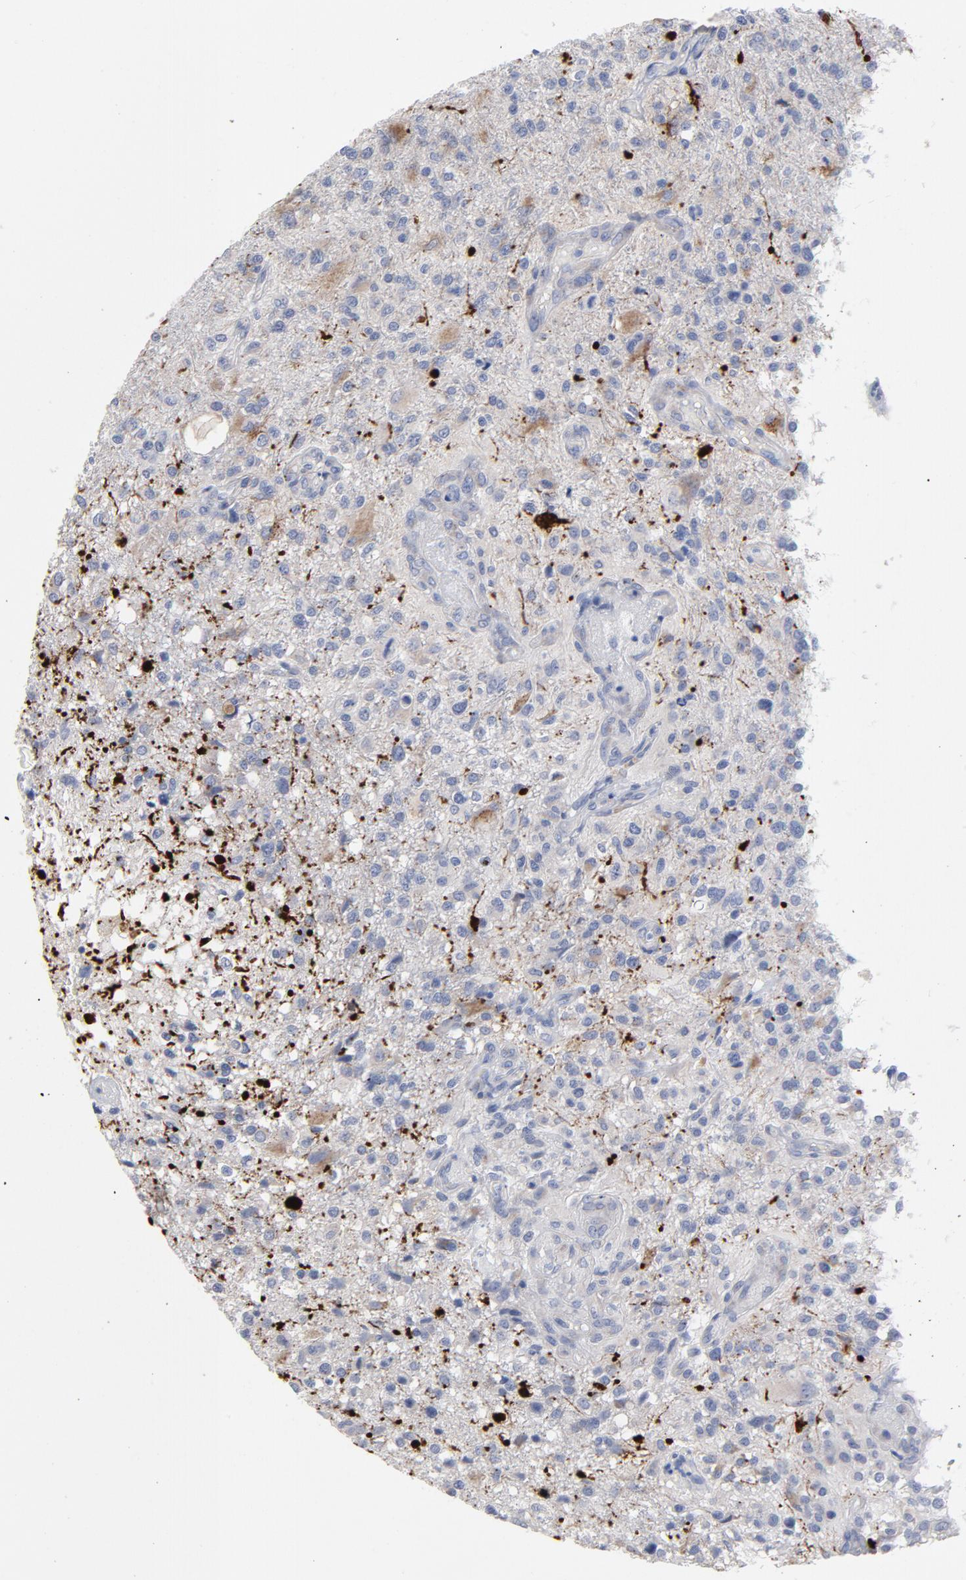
{"staining": {"intensity": "negative", "quantity": "none", "location": "none"}, "tissue": "glioma", "cell_type": "Tumor cells", "image_type": "cancer", "snomed": [{"axis": "morphology", "description": "Glioma, malignant, High grade"}, {"axis": "topography", "description": "Cerebral cortex"}], "caption": "DAB (3,3'-diaminobenzidine) immunohistochemical staining of malignant glioma (high-grade) reveals no significant staining in tumor cells.", "gene": "CPE", "patient": {"sex": "male", "age": 76}}